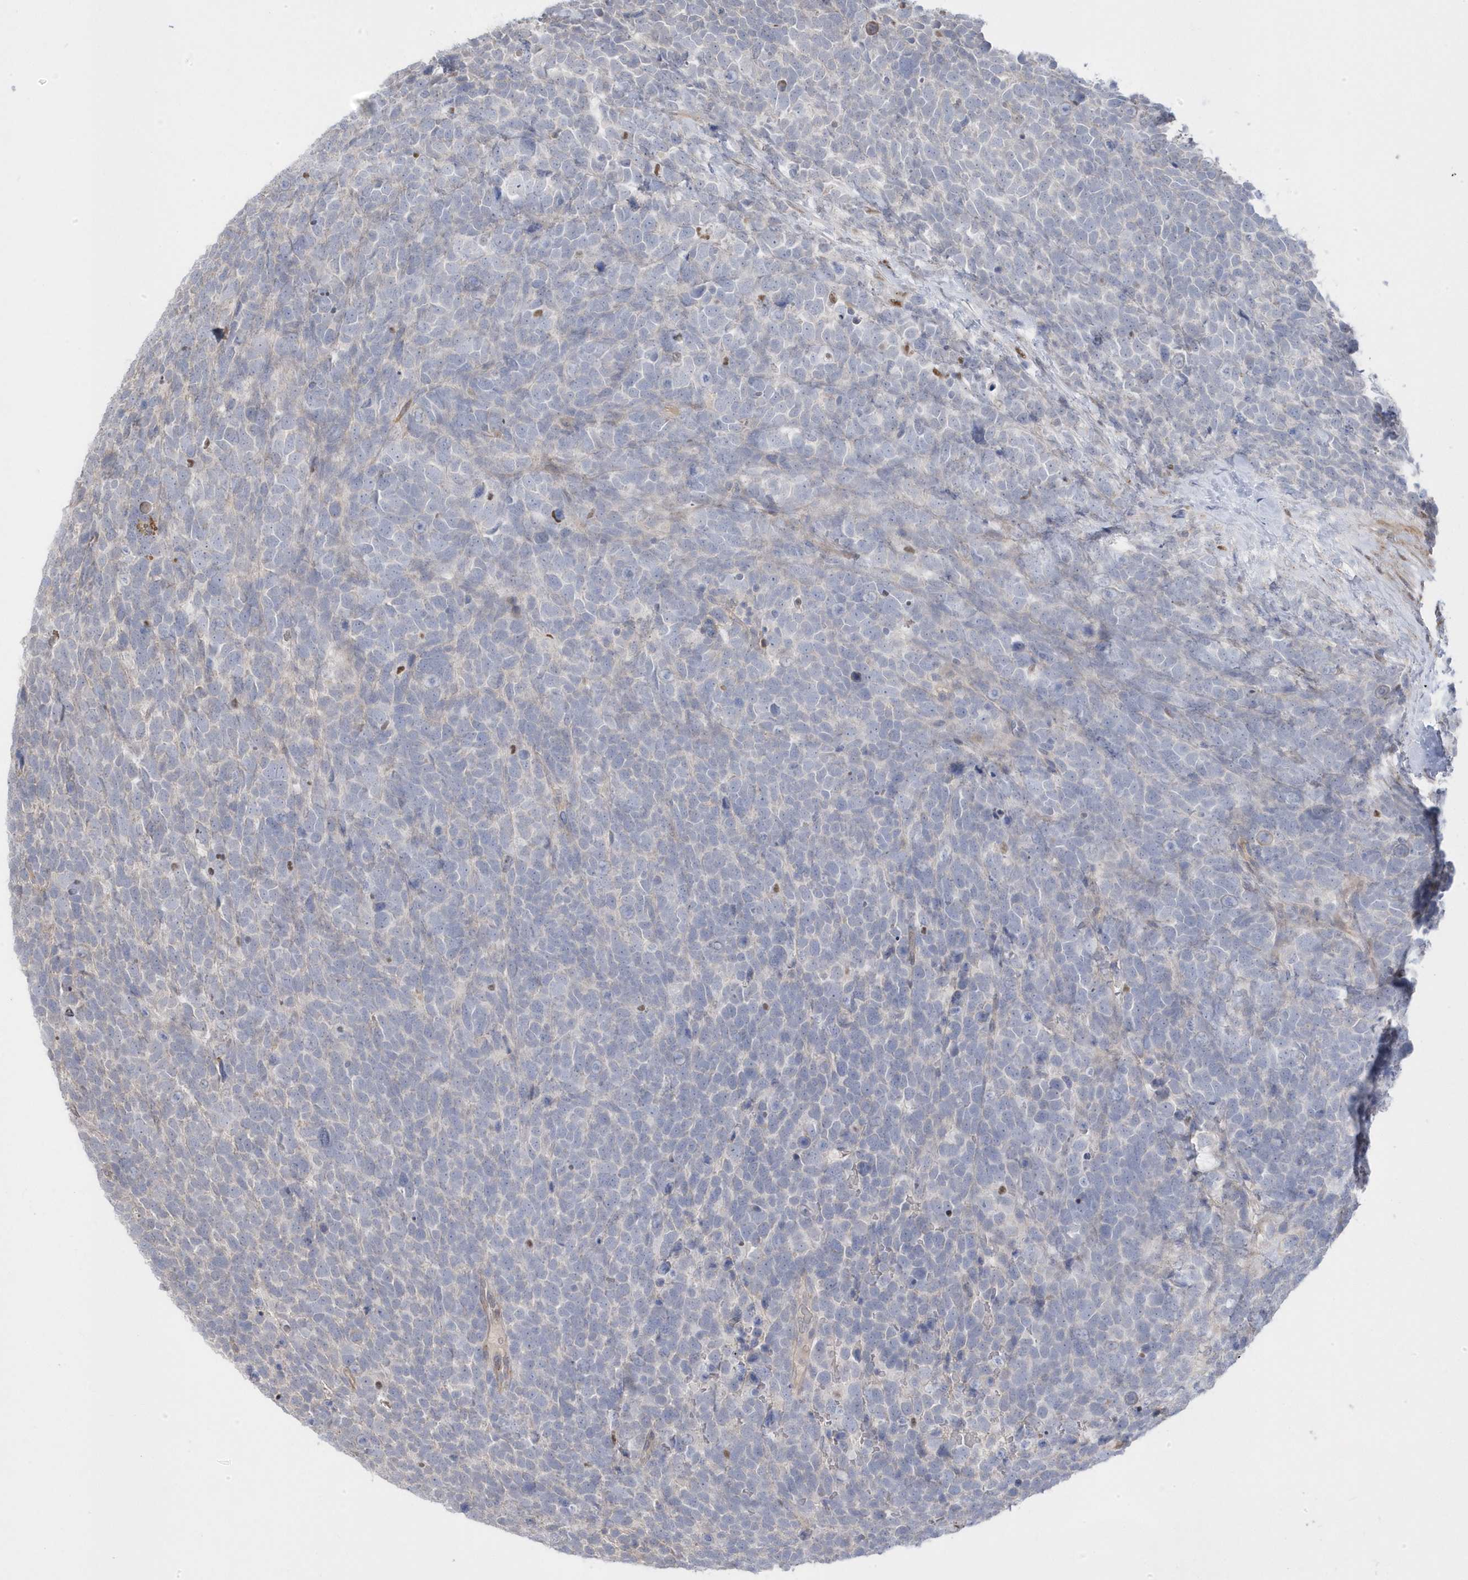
{"staining": {"intensity": "negative", "quantity": "none", "location": "none"}, "tissue": "urothelial cancer", "cell_type": "Tumor cells", "image_type": "cancer", "snomed": [{"axis": "morphology", "description": "Urothelial carcinoma, High grade"}, {"axis": "topography", "description": "Urinary bladder"}], "caption": "High power microscopy micrograph of an IHC histopathology image of urothelial cancer, revealing no significant staining in tumor cells.", "gene": "GTPBP6", "patient": {"sex": "female", "age": 82}}